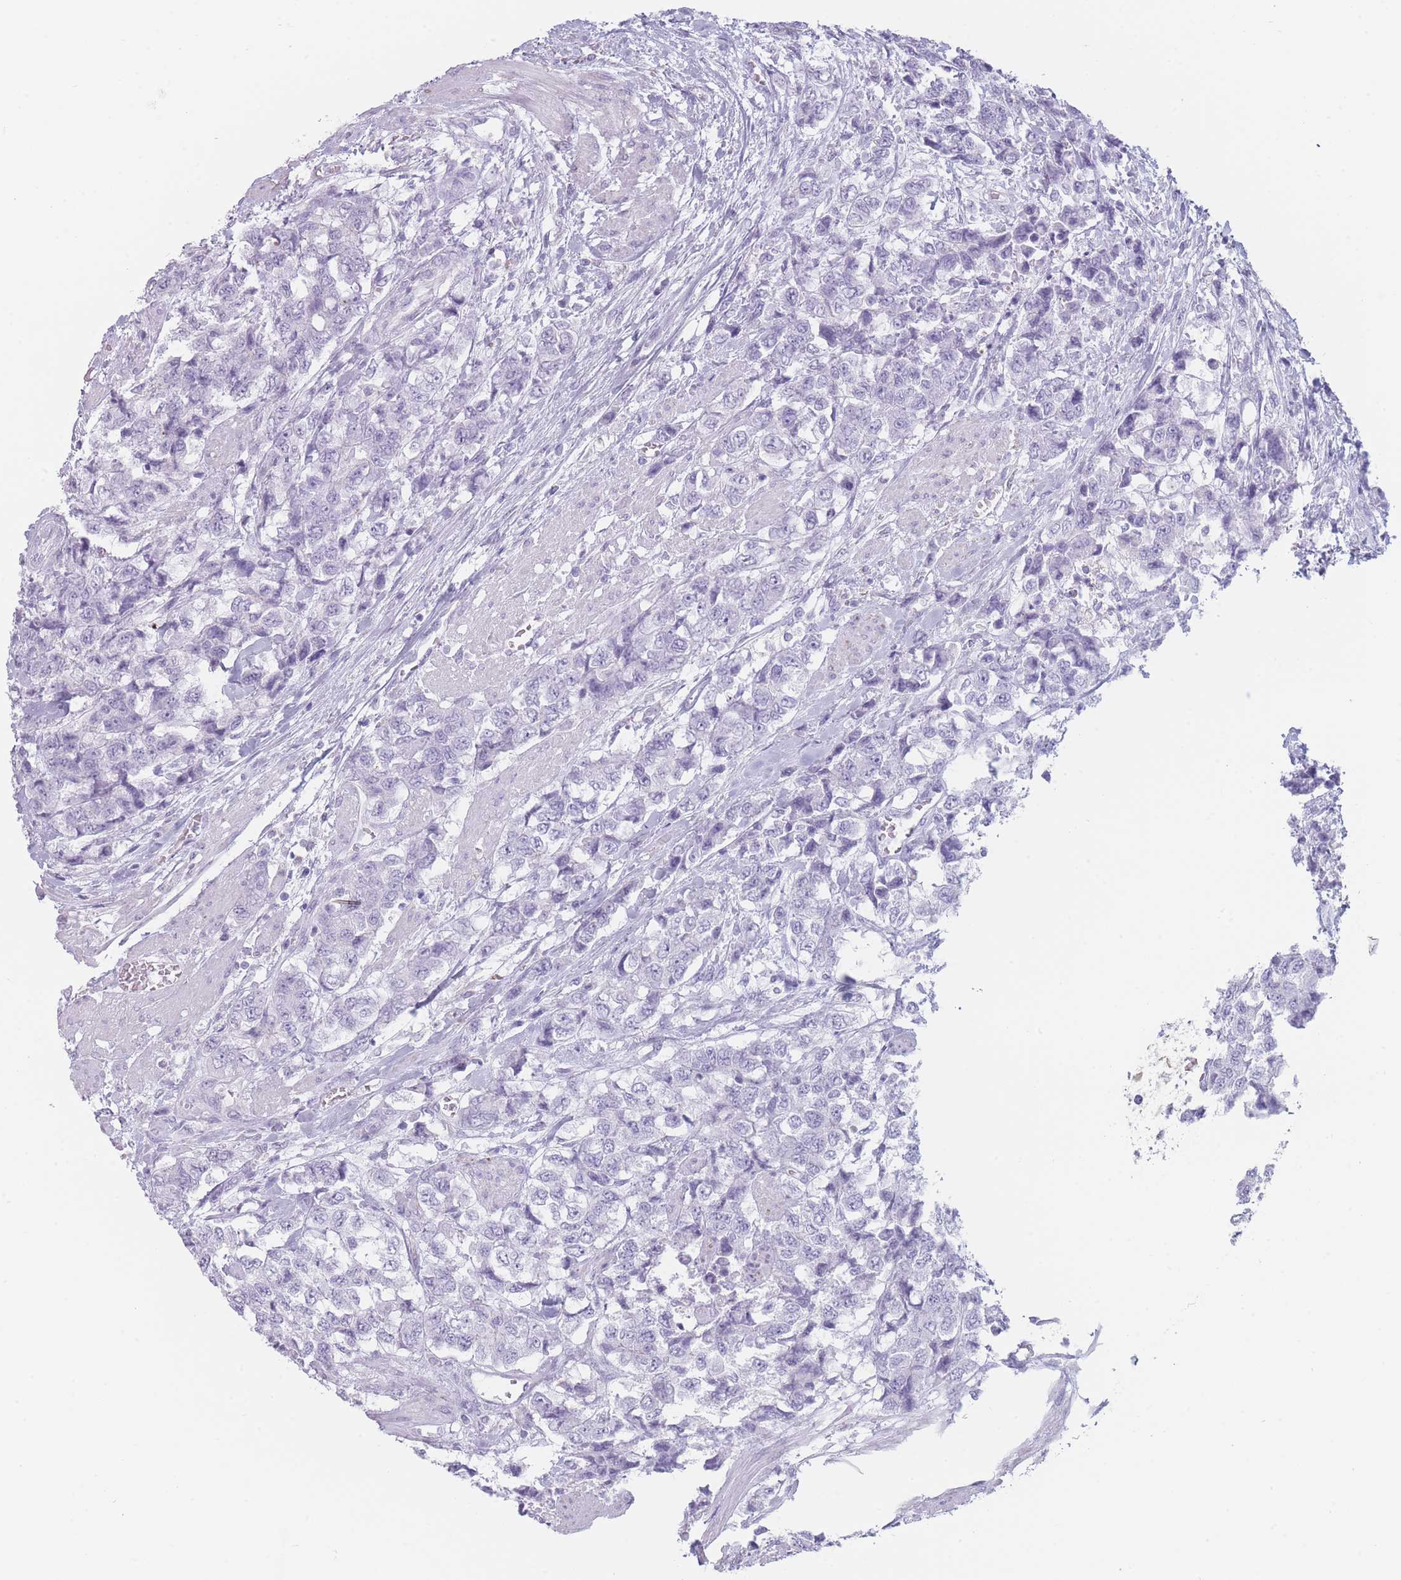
{"staining": {"intensity": "negative", "quantity": "none", "location": "none"}, "tissue": "urothelial cancer", "cell_type": "Tumor cells", "image_type": "cancer", "snomed": [{"axis": "morphology", "description": "Urothelial carcinoma, High grade"}, {"axis": "topography", "description": "Urinary bladder"}], "caption": "IHC image of human urothelial carcinoma (high-grade) stained for a protein (brown), which reveals no staining in tumor cells. Nuclei are stained in blue.", "gene": "GPR12", "patient": {"sex": "female", "age": 78}}